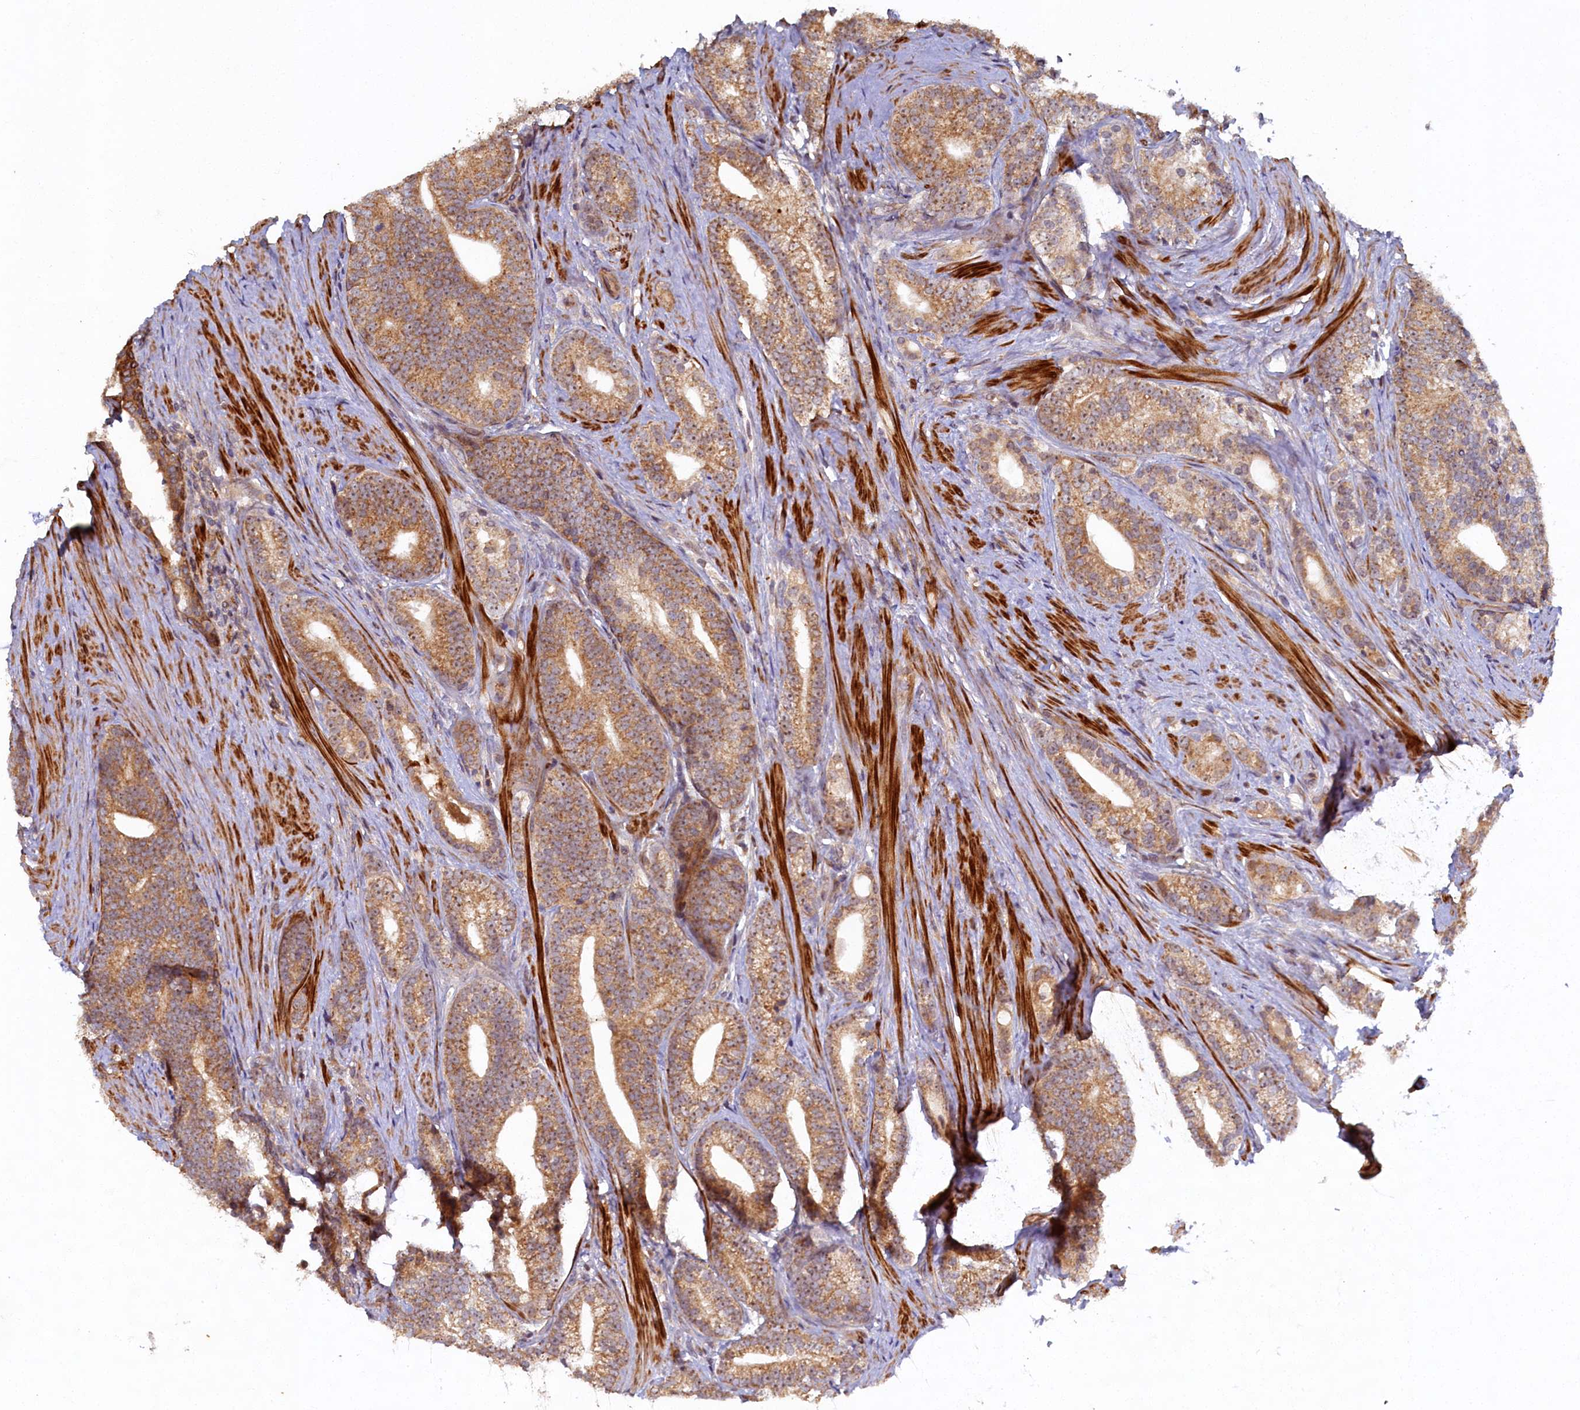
{"staining": {"intensity": "moderate", "quantity": ">75%", "location": "cytoplasmic/membranous"}, "tissue": "prostate cancer", "cell_type": "Tumor cells", "image_type": "cancer", "snomed": [{"axis": "morphology", "description": "Adenocarcinoma, Low grade"}, {"axis": "topography", "description": "Prostate"}], "caption": "Prostate cancer was stained to show a protein in brown. There is medium levels of moderate cytoplasmic/membranous expression in approximately >75% of tumor cells.", "gene": "CEP20", "patient": {"sex": "male", "age": 71}}